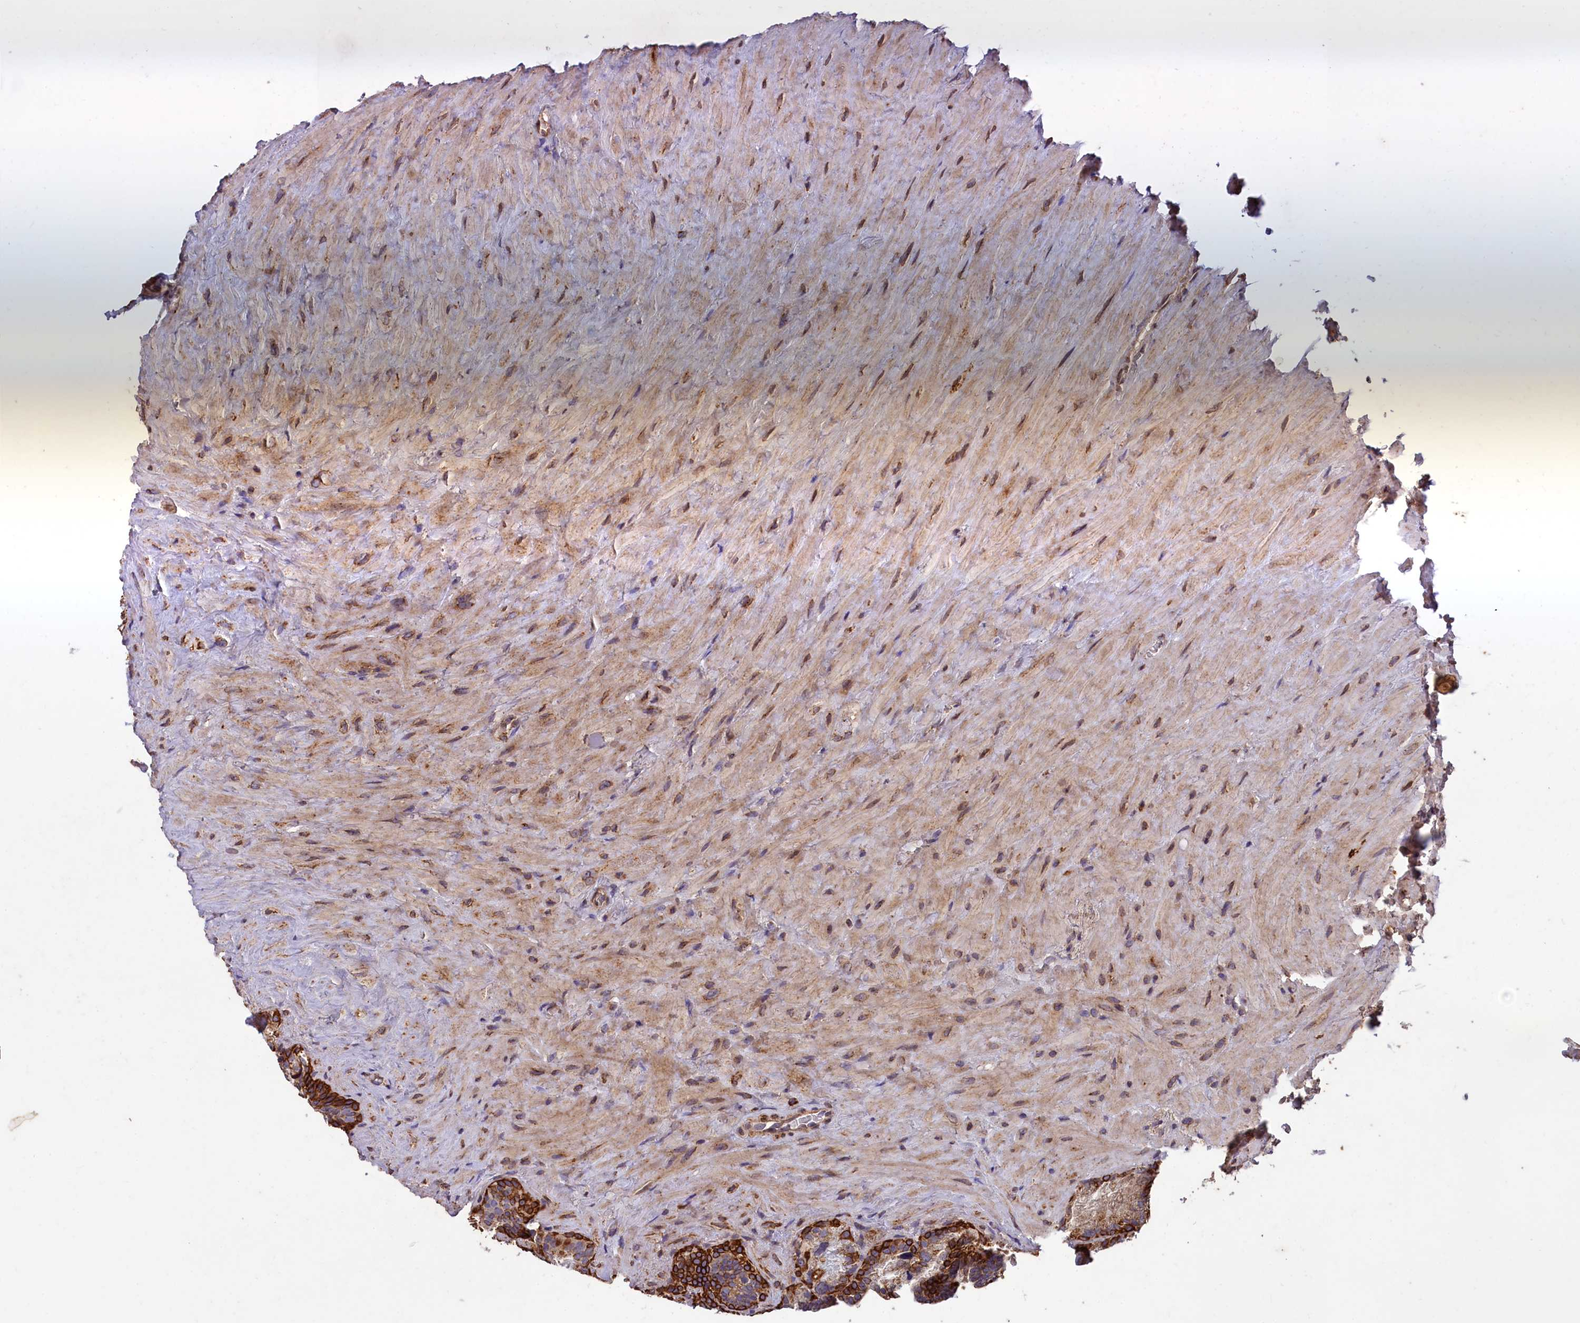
{"staining": {"intensity": "strong", "quantity": "25%-75%", "location": "cytoplasmic/membranous"}, "tissue": "seminal vesicle", "cell_type": "Glandular cells", "image_type": "normal", "snomed": [{"axis": "morphology", "description": "Normal tissue, NOS"}, {"axis": "topography", "description": "Seminal veicle"}], "caption": "DAB (3,3'-diaminobenzidine) immunohistochemical staining of benign human seminal vesicle exhibits strong cytoplasmic/membranous protein positivity in approximately 25%-75% of glandular cells.", "gene": "ACAD8", "patient": {"sex": "male", "age": 68}}